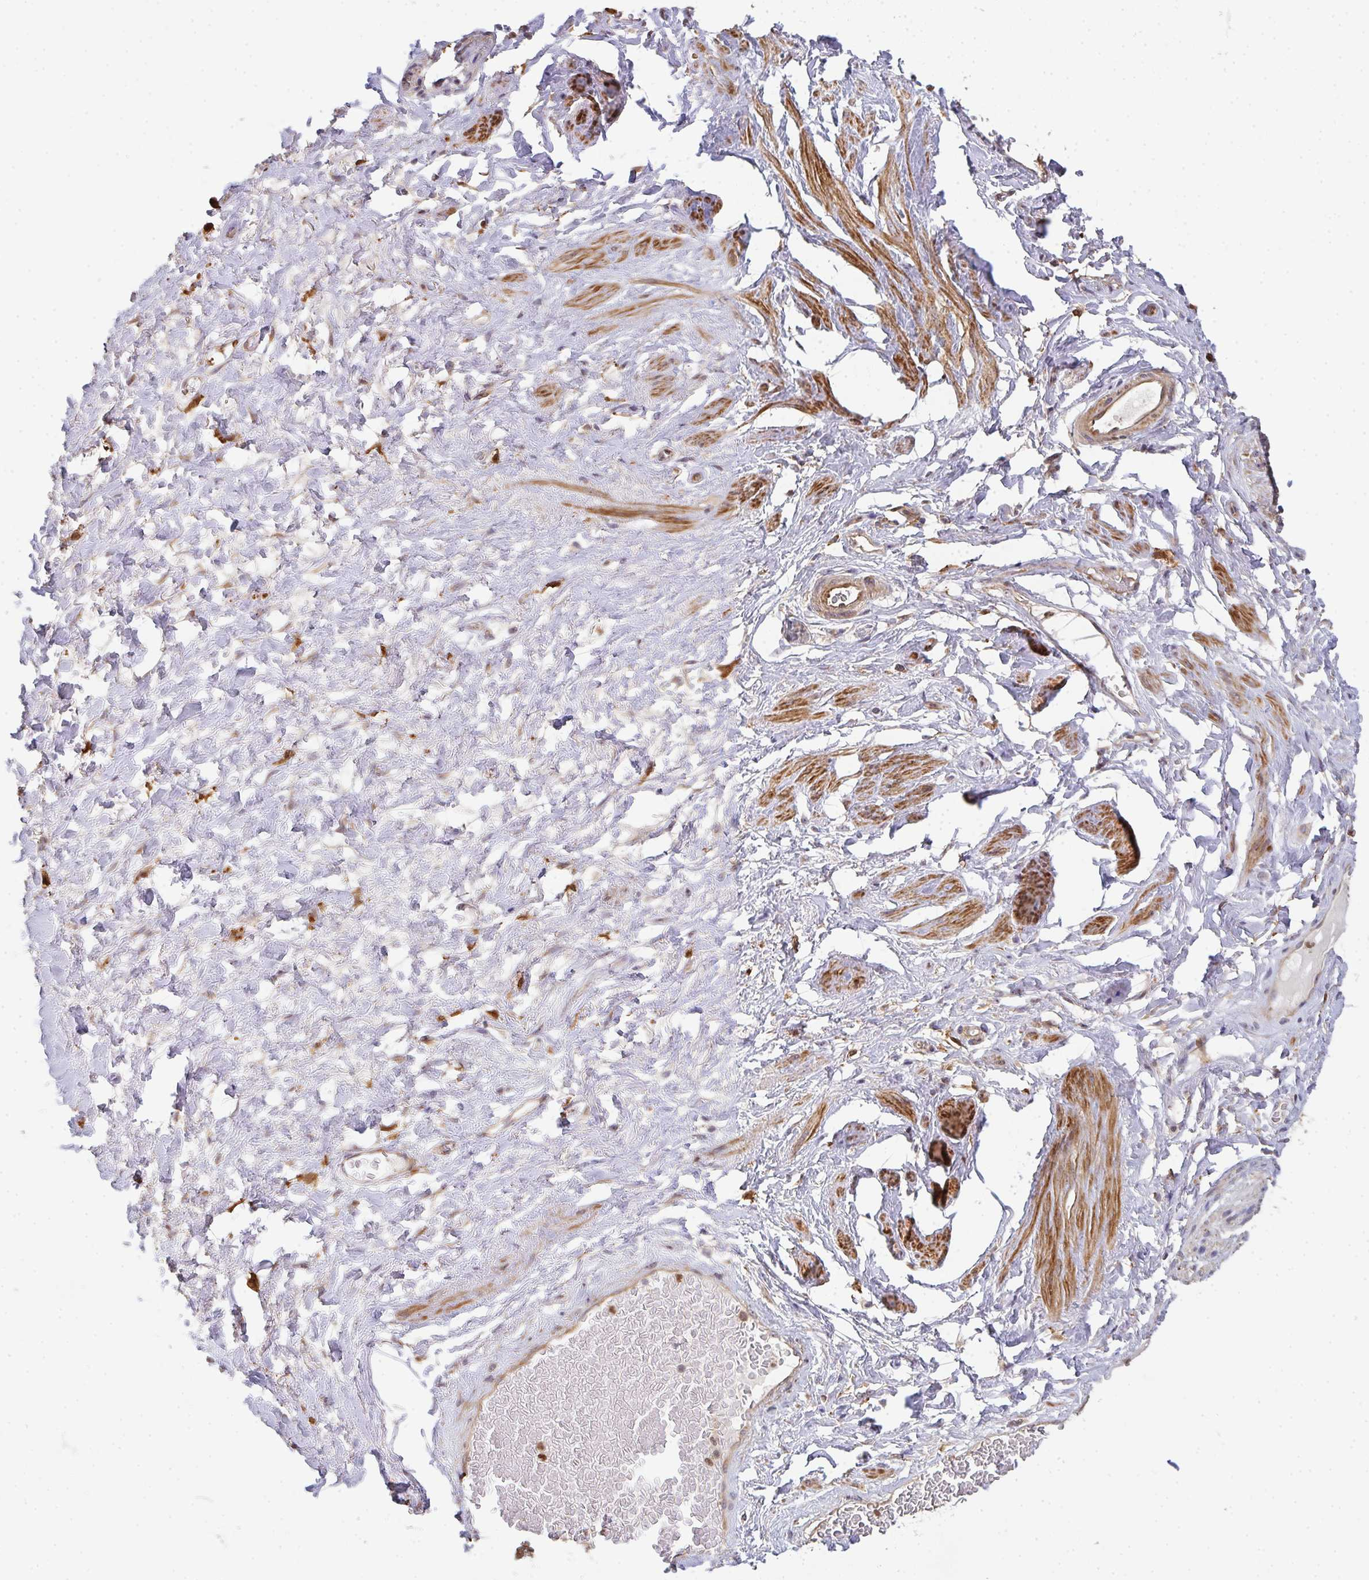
{"staining": {"intensity": "negative", "quantity": "none", "location": "none"}, "tissue": "soft tissue", "cell_type": "Fibroblasts", "image_type": "normal", "snomed": [{"axis": "morphology", "description": "Normal tissue, NOS"}, {"axis": "topography", "description": "Vagina"}, {"axis": "topography", "description": "Peripheral nerve tissue"}], "caption": "A high-resolution image shows immunohistochemistry (IHC) staining of unremarkable soft tissue, which exhibits no significant expression in fibroblasts.", "gene": "SIMC1", "patient": {"sex": "female", "age": 71}}